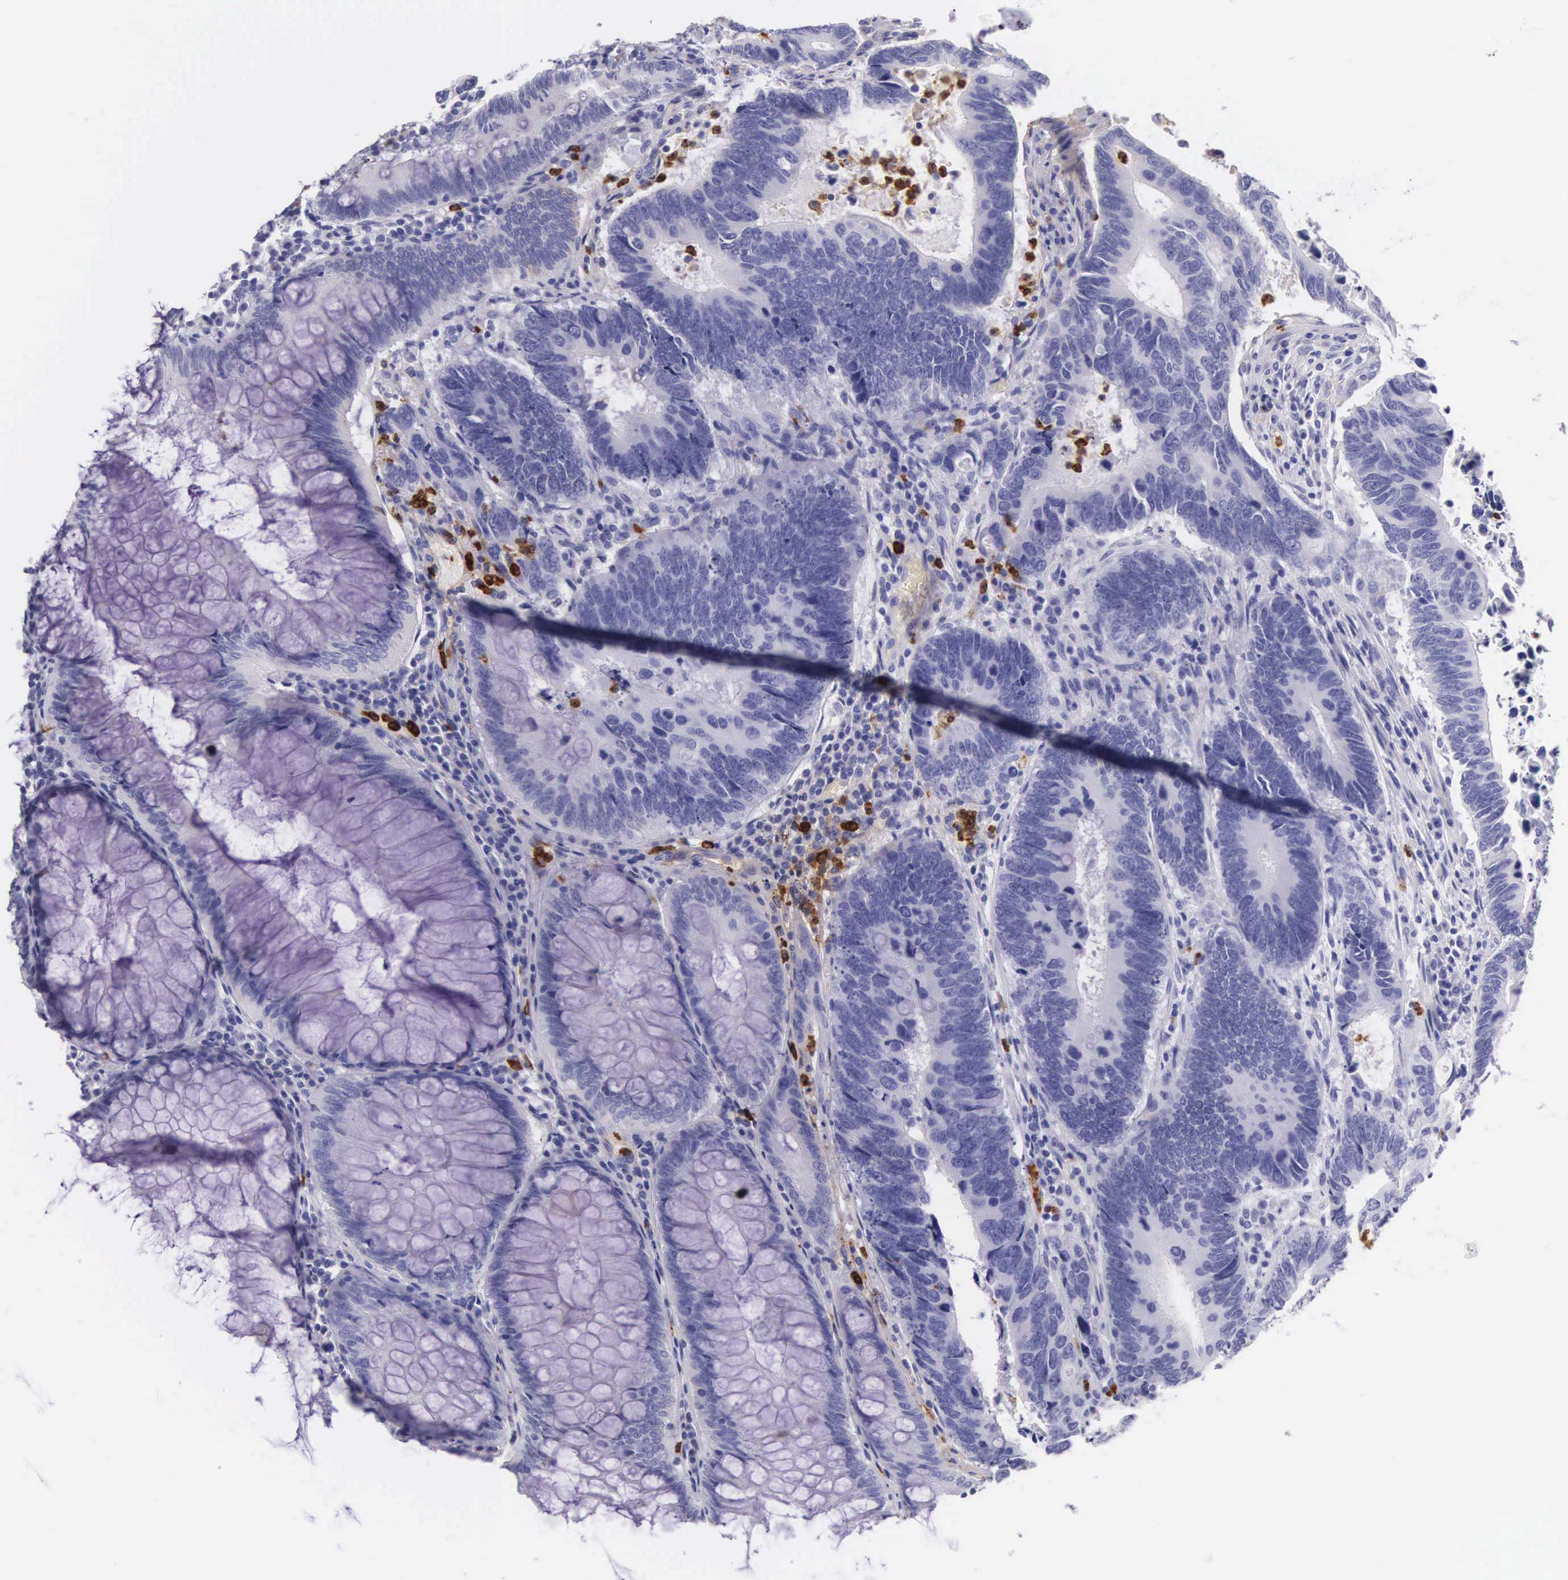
{"staining": {"intensity": "negative", "quantity": "none", "location": "none"}, "tissue": "colorectal cancer", "cell_type": "Tumor cells", "image_type": "cancer", "snomed": [{"axis": "morphology", "description": "Adenocarcinoma, NOS"}, {"axis": "topography", "description": "Colon"}], "caption": "A micrograph of human colorectal cancer is negative for staining in tumor cells. (Immunohistochemistry (ihc), brightfield microscopy, high magnification).", "gene": "FCN1", "patient": {"sex": "male", "age": 49}}